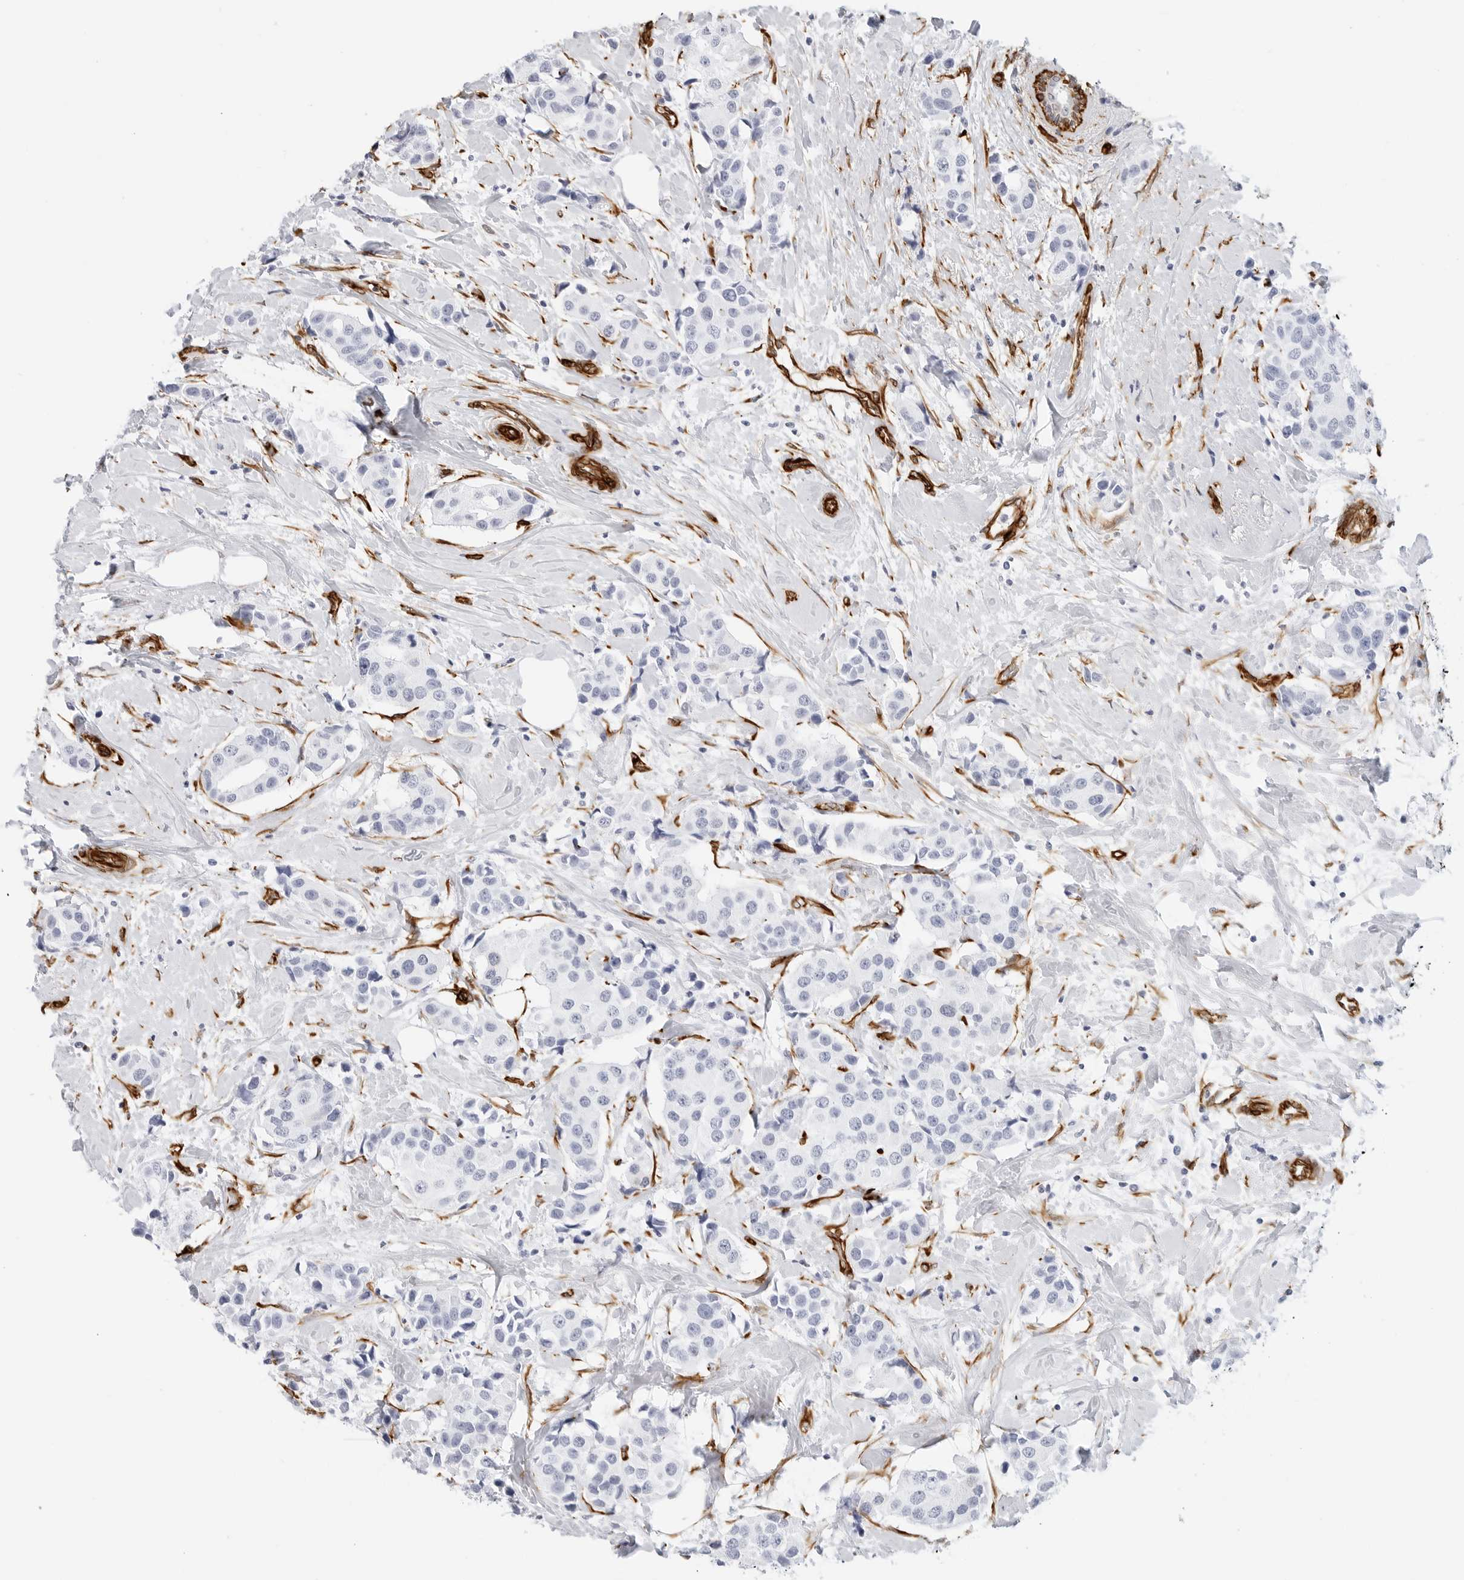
{"staining": {"intensity": "negative", "quantity": "none", "location": "none"}, "tissue": "breast cancer", "cell_type": "Tumor cells", "image_type": "cancer", "snomed": [{"axis": "morphology", "description": "Normal tissue, NOS"}, {"axis": "morphology", "description": "Duct carcinoma"}, {"axis": "topography", "description": "Breast"}], "caption": "IHC of breast invasive ductal carcinoma shows no expression in tumor cells. (Brightfield microscopy of DAB immunohistochemistry at high magnification).", "gene": "NES", "patient": {"sex": "female", "age": 39}}